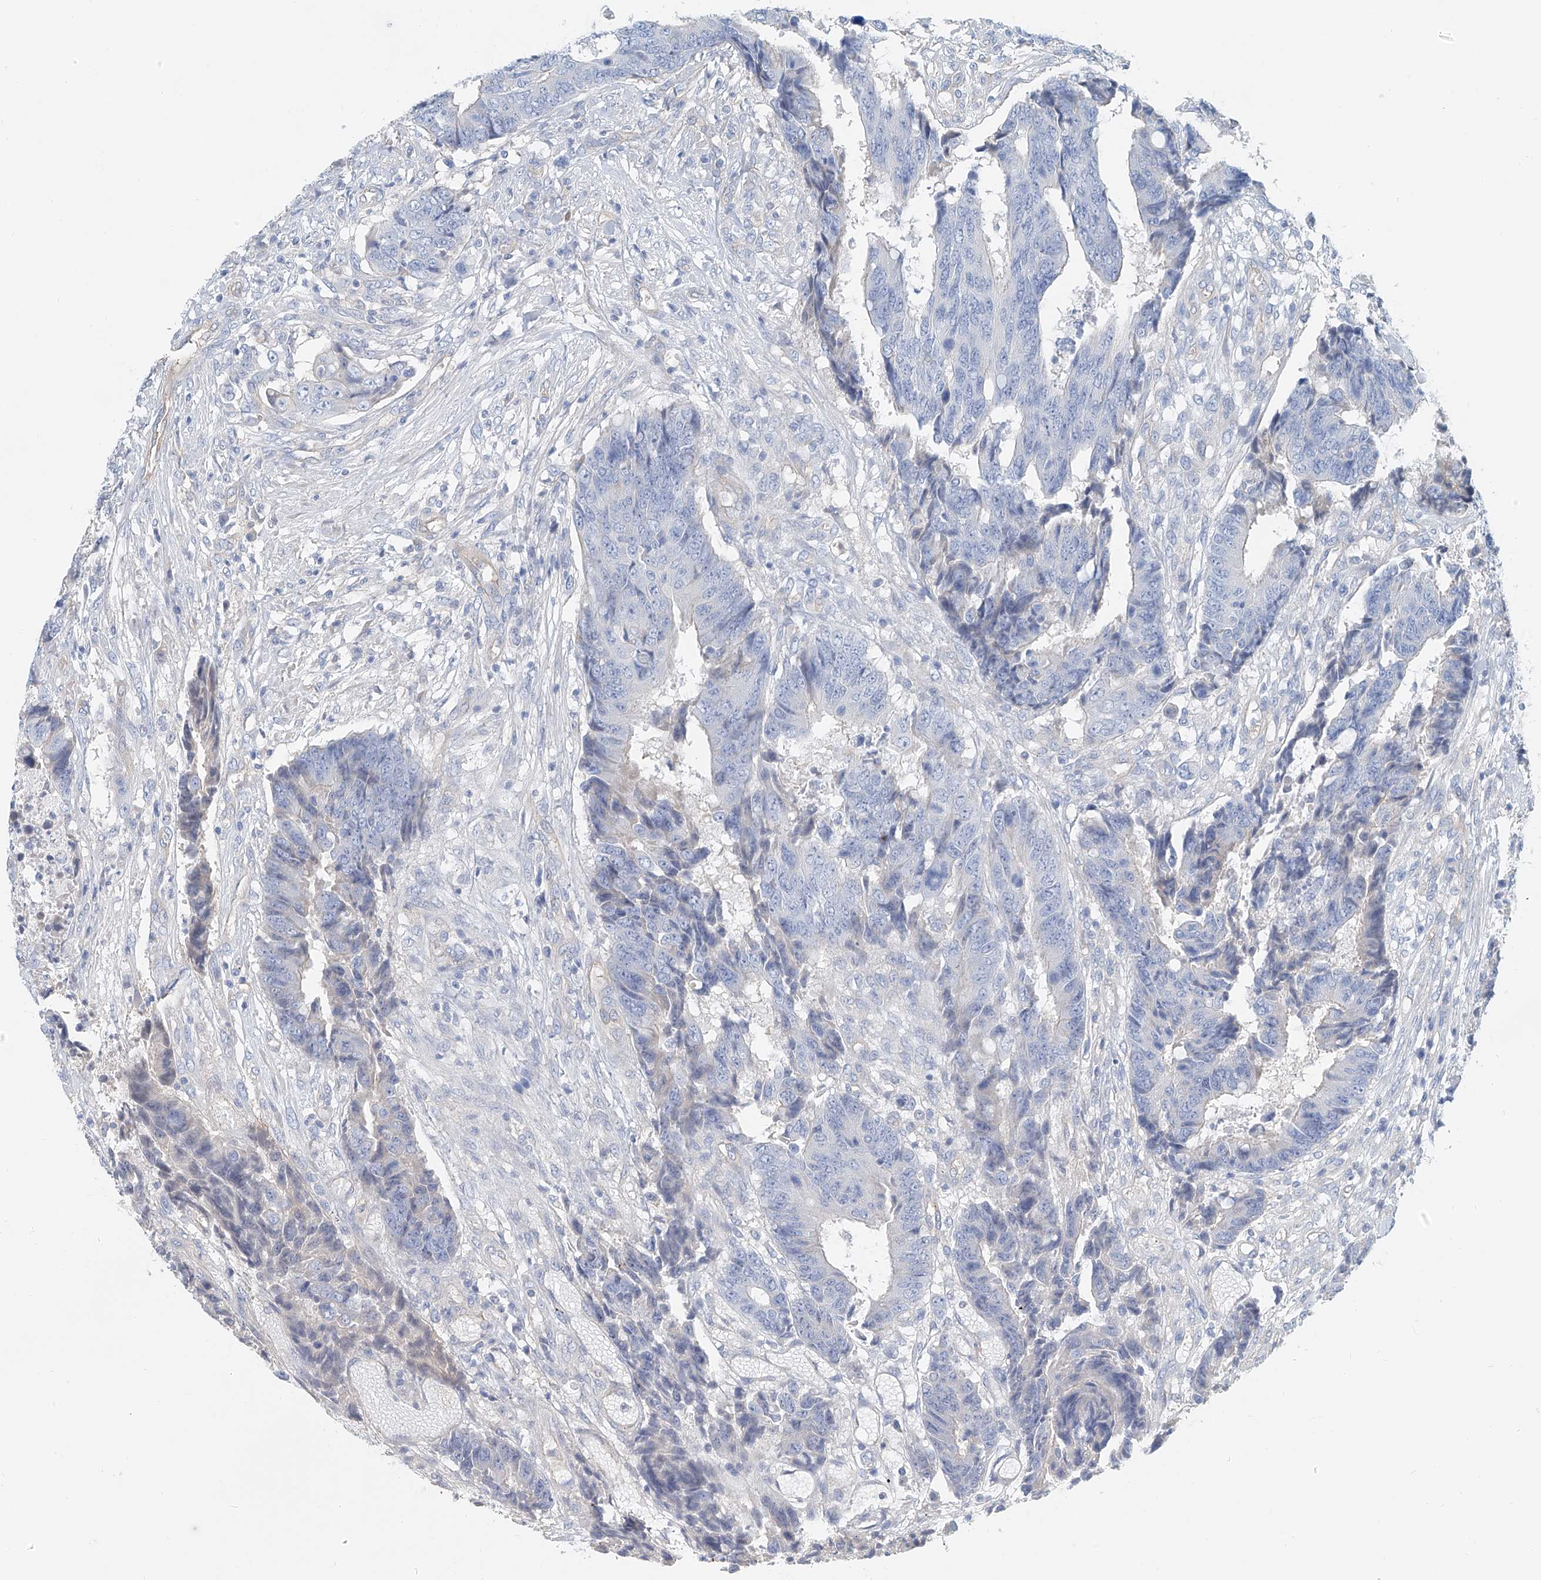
{"staining": {"intensity": "negative", "quantity": "none", "location": "none"}, "tissue": "colorectal cancer", "cell_type": "Tumor cells", "image_type": "cancer", "snomed": [{"axis": "morphology", "description": "Adenocarcinoma, NOS"}, {"axis": "topography", "description": "Rectum"}], "caption": "DAB (3,3'-diaminobenzidine) immunohistochemical staining of human adenocarcinoma (colorectal) demonstrates no significant staining in tumor cells.", "gene": "FRYL", "patient": {"sex": "male", "age": 84}}